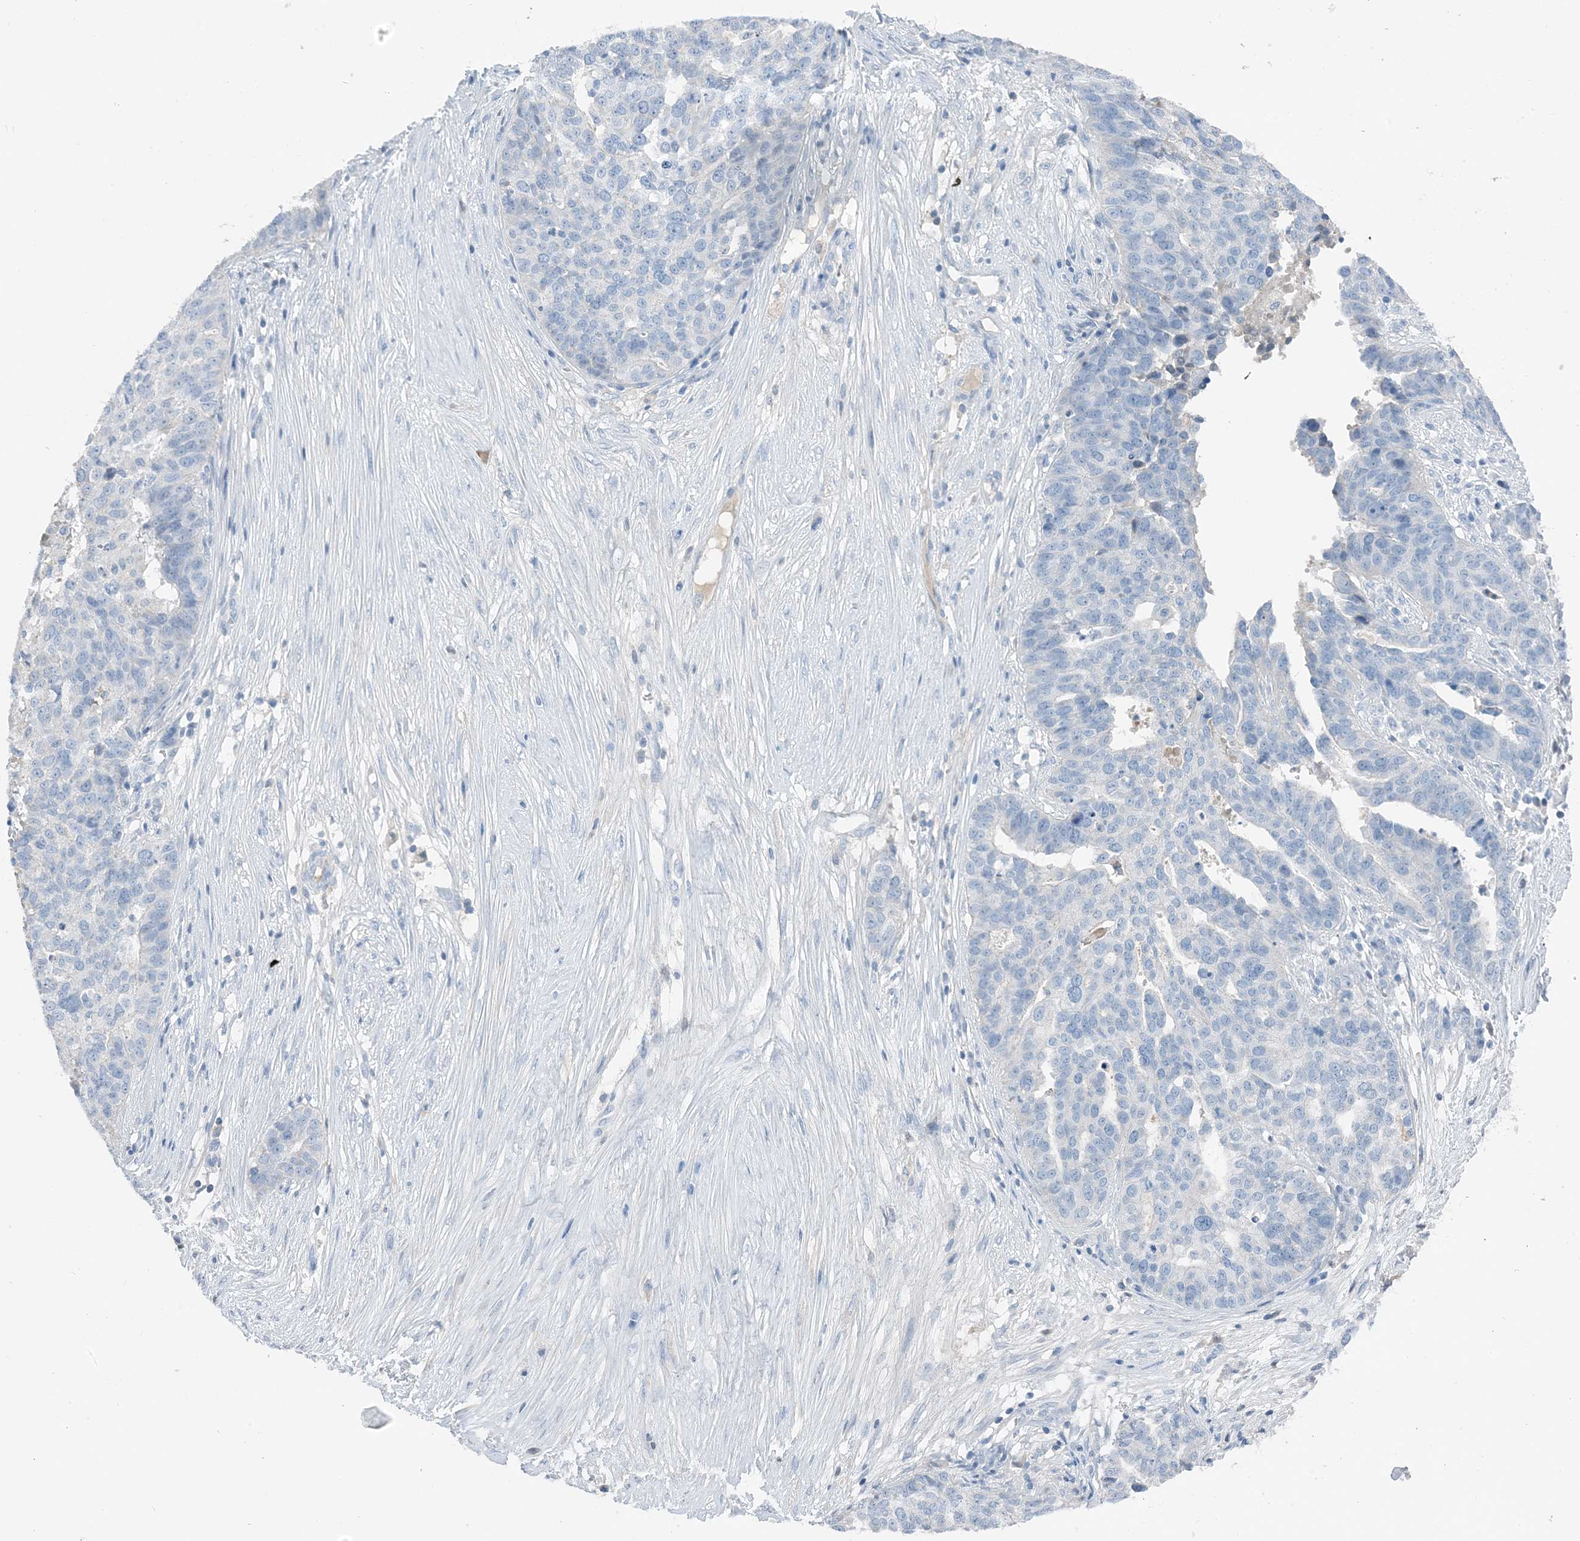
{"staining": {"intensity": "negative", "quantity": "none", "location": "none"}, "tissue": "ovarian cancer", "cell_type": "Tumor cells", "image_type": "cancer", "snomed": [{"axis": "morphology", "description": "Cystadenocarcinoma, serous, NOS"}, {"axis": "topography", "description": "Ovary"}], "caption": "Tumor cells are negative for brown protein staining in ovarian cancer. The staining is performed using DAB (3,3'-diaminobenzidine) brown chromogen with nuclei counter-stained in using hematoxylin.", "gene": "CTRL", "patient": {"sex": "female", "age": 59}}